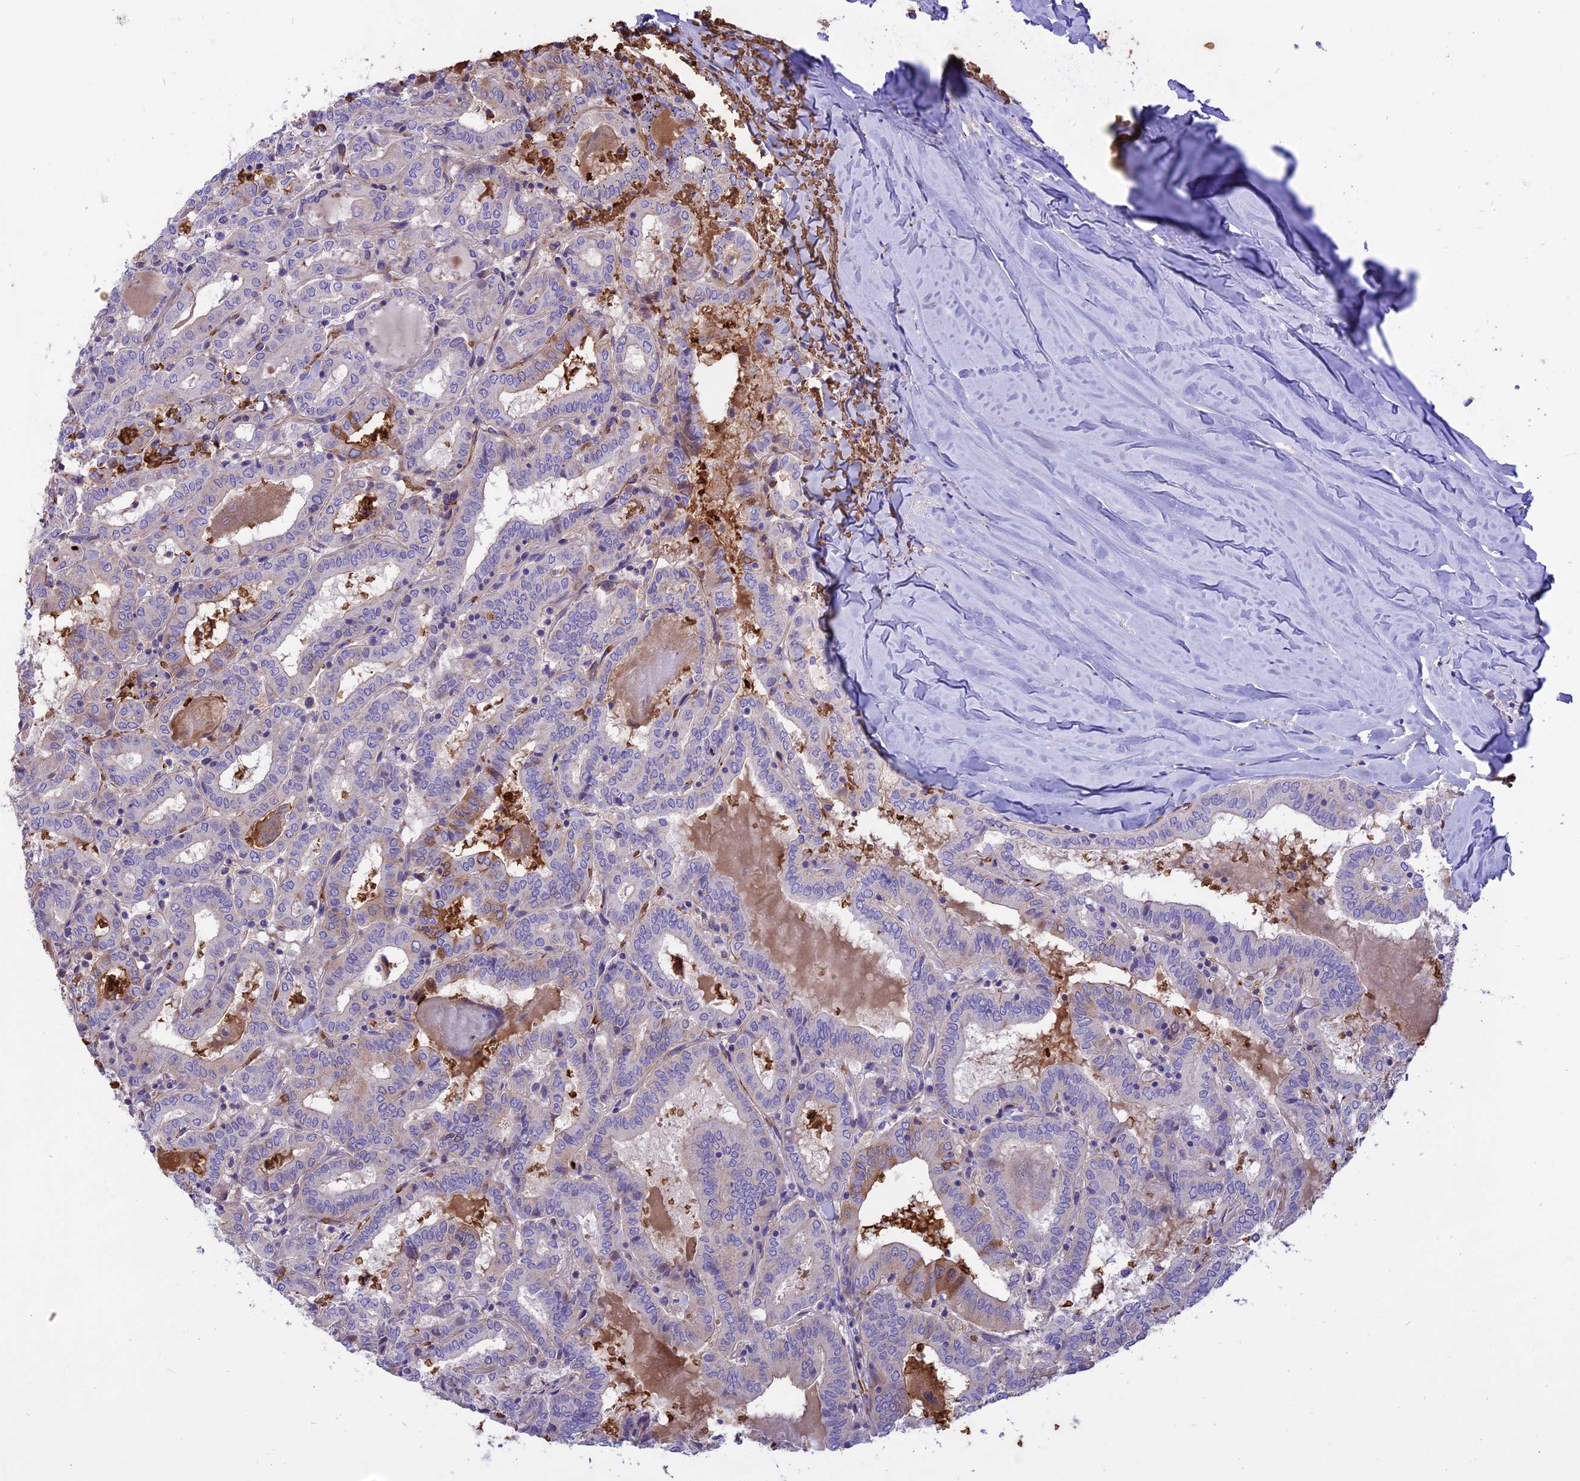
{"staining": {"intensity": "negative", "quantity": "none", "location": "none"}, "tissue": "thyroid cancer", "cell_type": "Tumor cells", "image_type": "cancer", "snomed": [{"axis": "morphology", "description": "Papillary adenocarcinoma, NOS"}, {"axis": "topography", "description": "Thyroid gland"}], "caption": "Thyroid cancer was stained to show a protein in brown. There is no significant positivity in tumor cells. (DAB IHC, high magnification).", "gene": "TTC4", "patient": {"sex": "female", "age": 72}}